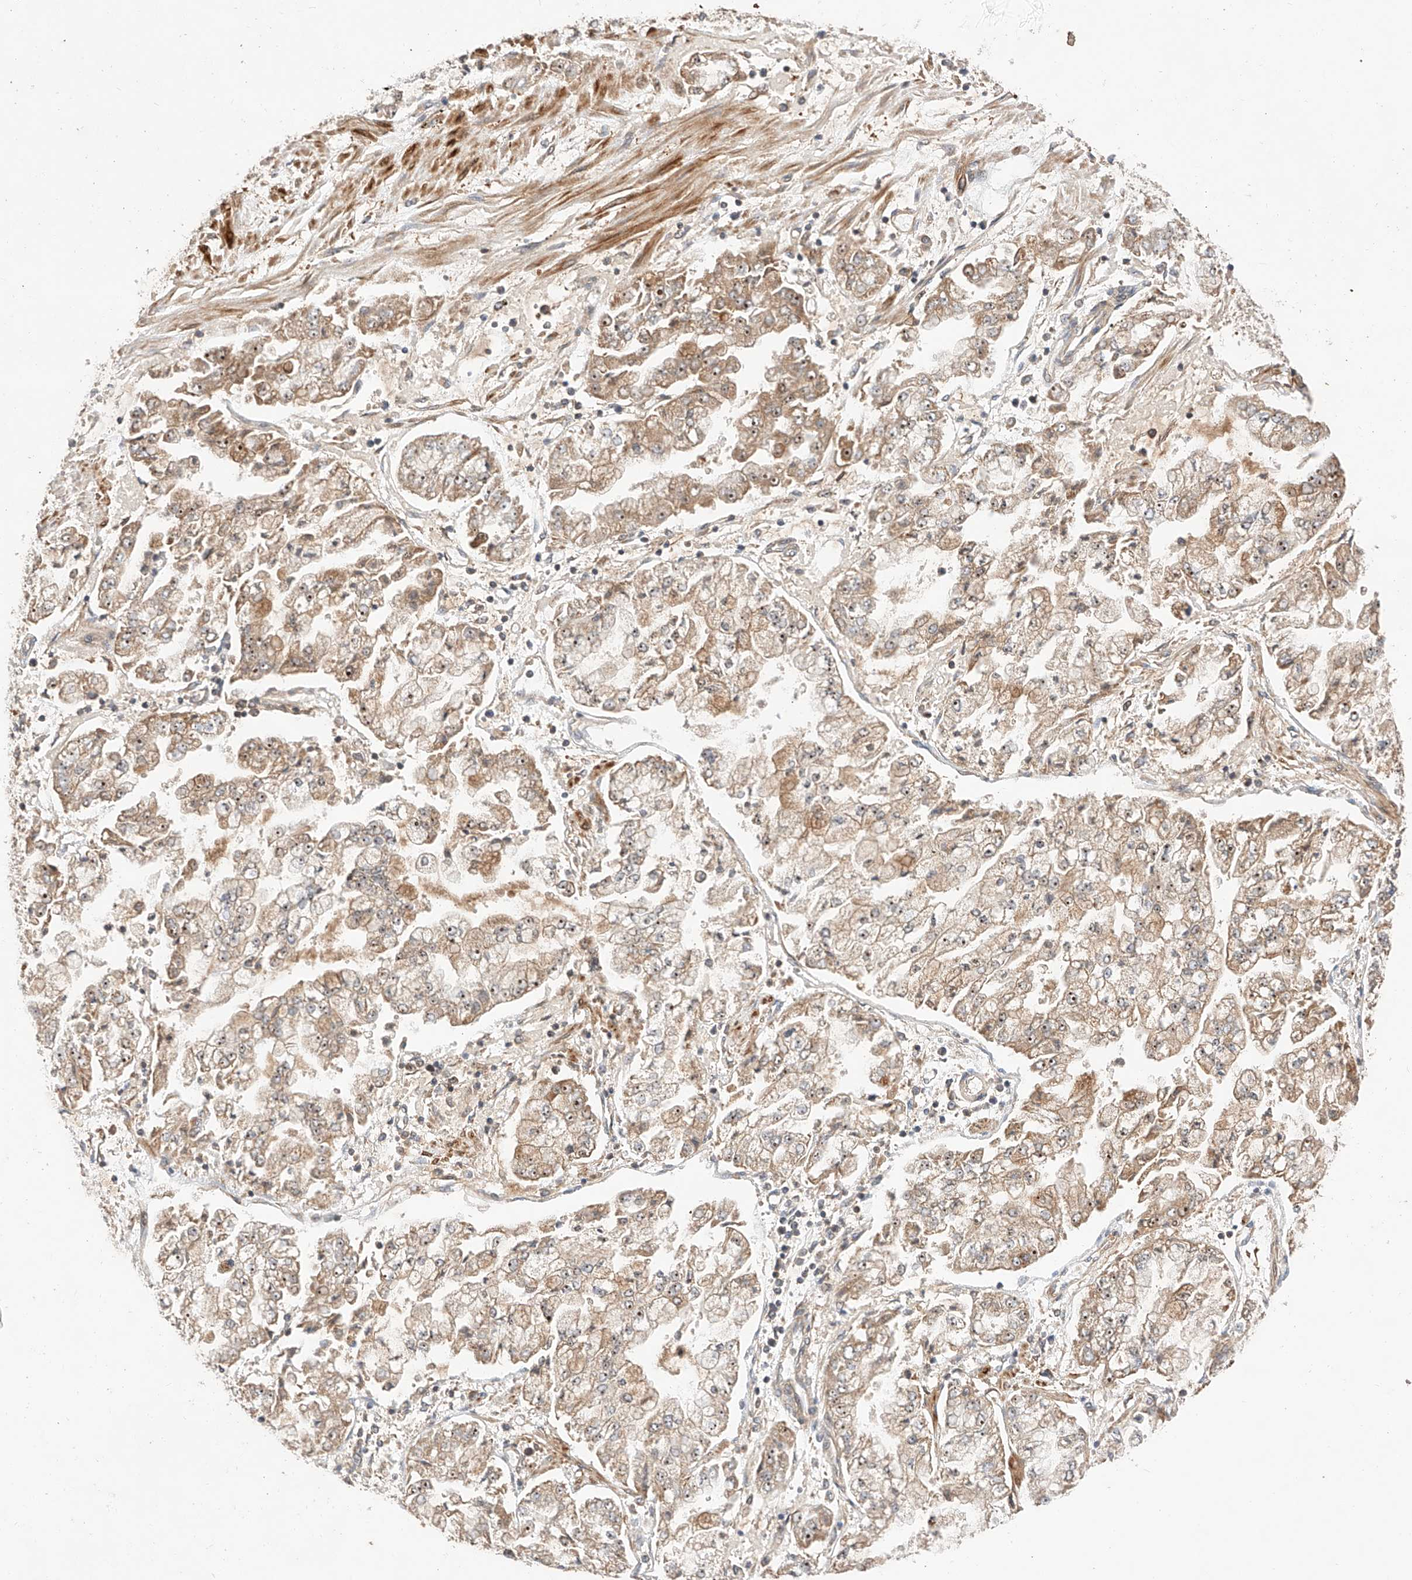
{"staining": {"intensity": "moderate", "quantity": "25%-75%", "location": "cytoplasmic/membranous,nuclear"}, "tissue": "stomach cancer", "cell_type": "Tumor cells", "image_type": "cancer", "snomed": [{"axis": "morphology", "description": "Adenocarcinoma, NOS"}, {"axis": "topography", "description": "Stomach"}], "caption": "Immunohistochemical staining of human stomach adenocarcinoma shows medium levels of moderate cytoplasmic/membranous and nuclear positivity in about 25%-75% of tumor cells. The staining was performed using DAB (3,3'-diaminobenzidine) to visualize the protein expression in brown, while the nuclei were stained in blue with hematoxylin (Magnification: 20x).", "gene": "RAB23", "patient": {"sex": "male", "age": 76}}